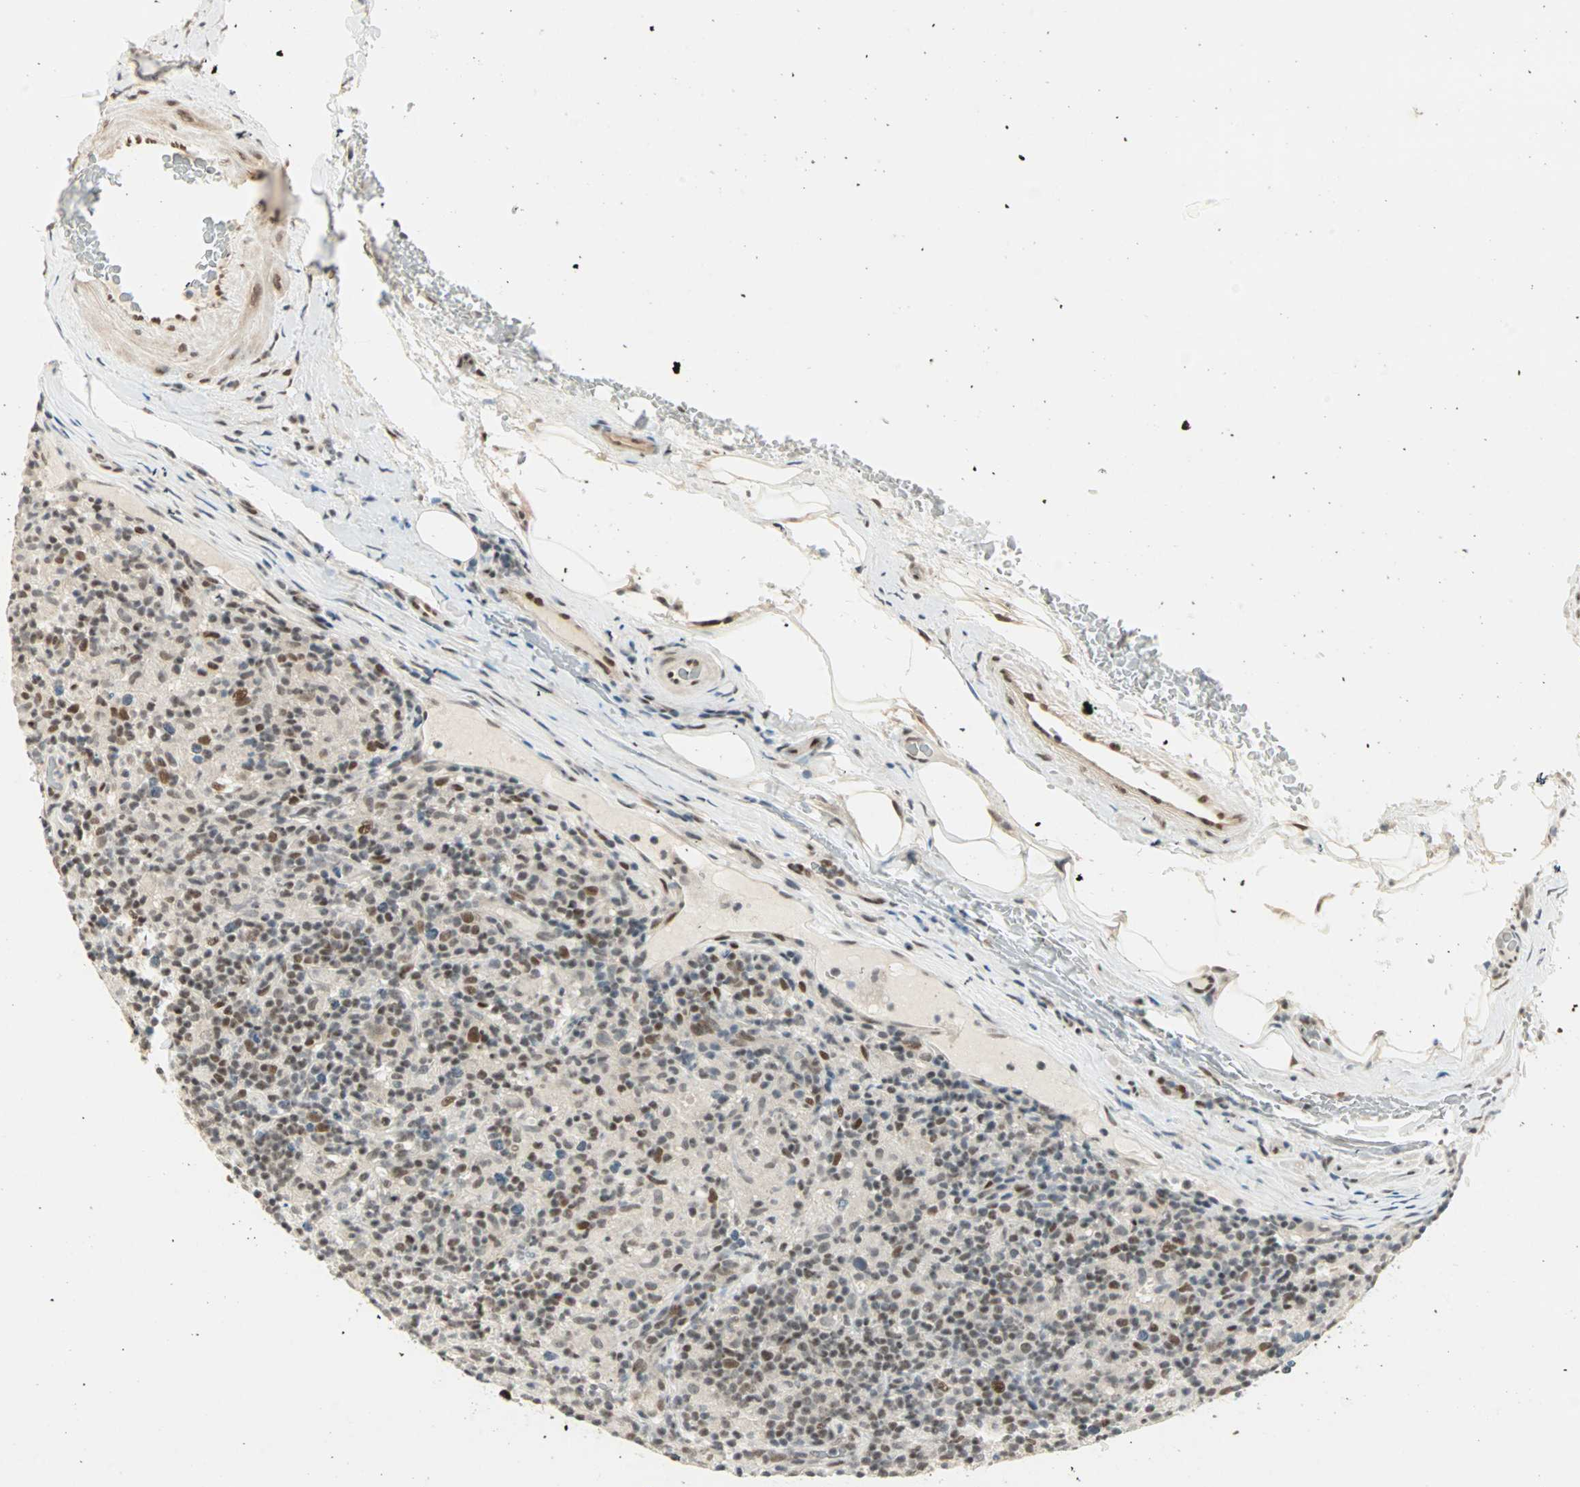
{"staining": {"intensity": "moderate", "quantity": ">75%", "location": "nuclear"}, "tissue": "lymphoma", "cell_type": "Tumor cells", "image_type": "cancer", "snomed": [{"axis": "morphology", "description": "Hodgkin's disease, NOS"}, {"axis": "topography", "description": "Lymph node"}], "caption": "Immunohistochemistry (IHC) staining of lymphoma, which exhibits medium levels of moderate nuclear staining in approximately >75% of tumor cells indicating moderate nuclear protein expression. The staining was performed using DAB (brown) for protein detection and nuclei were counterstained in hematoxylin (blue).", "gene": "BLM", "patient": {"sex": "male", "age": 70}}